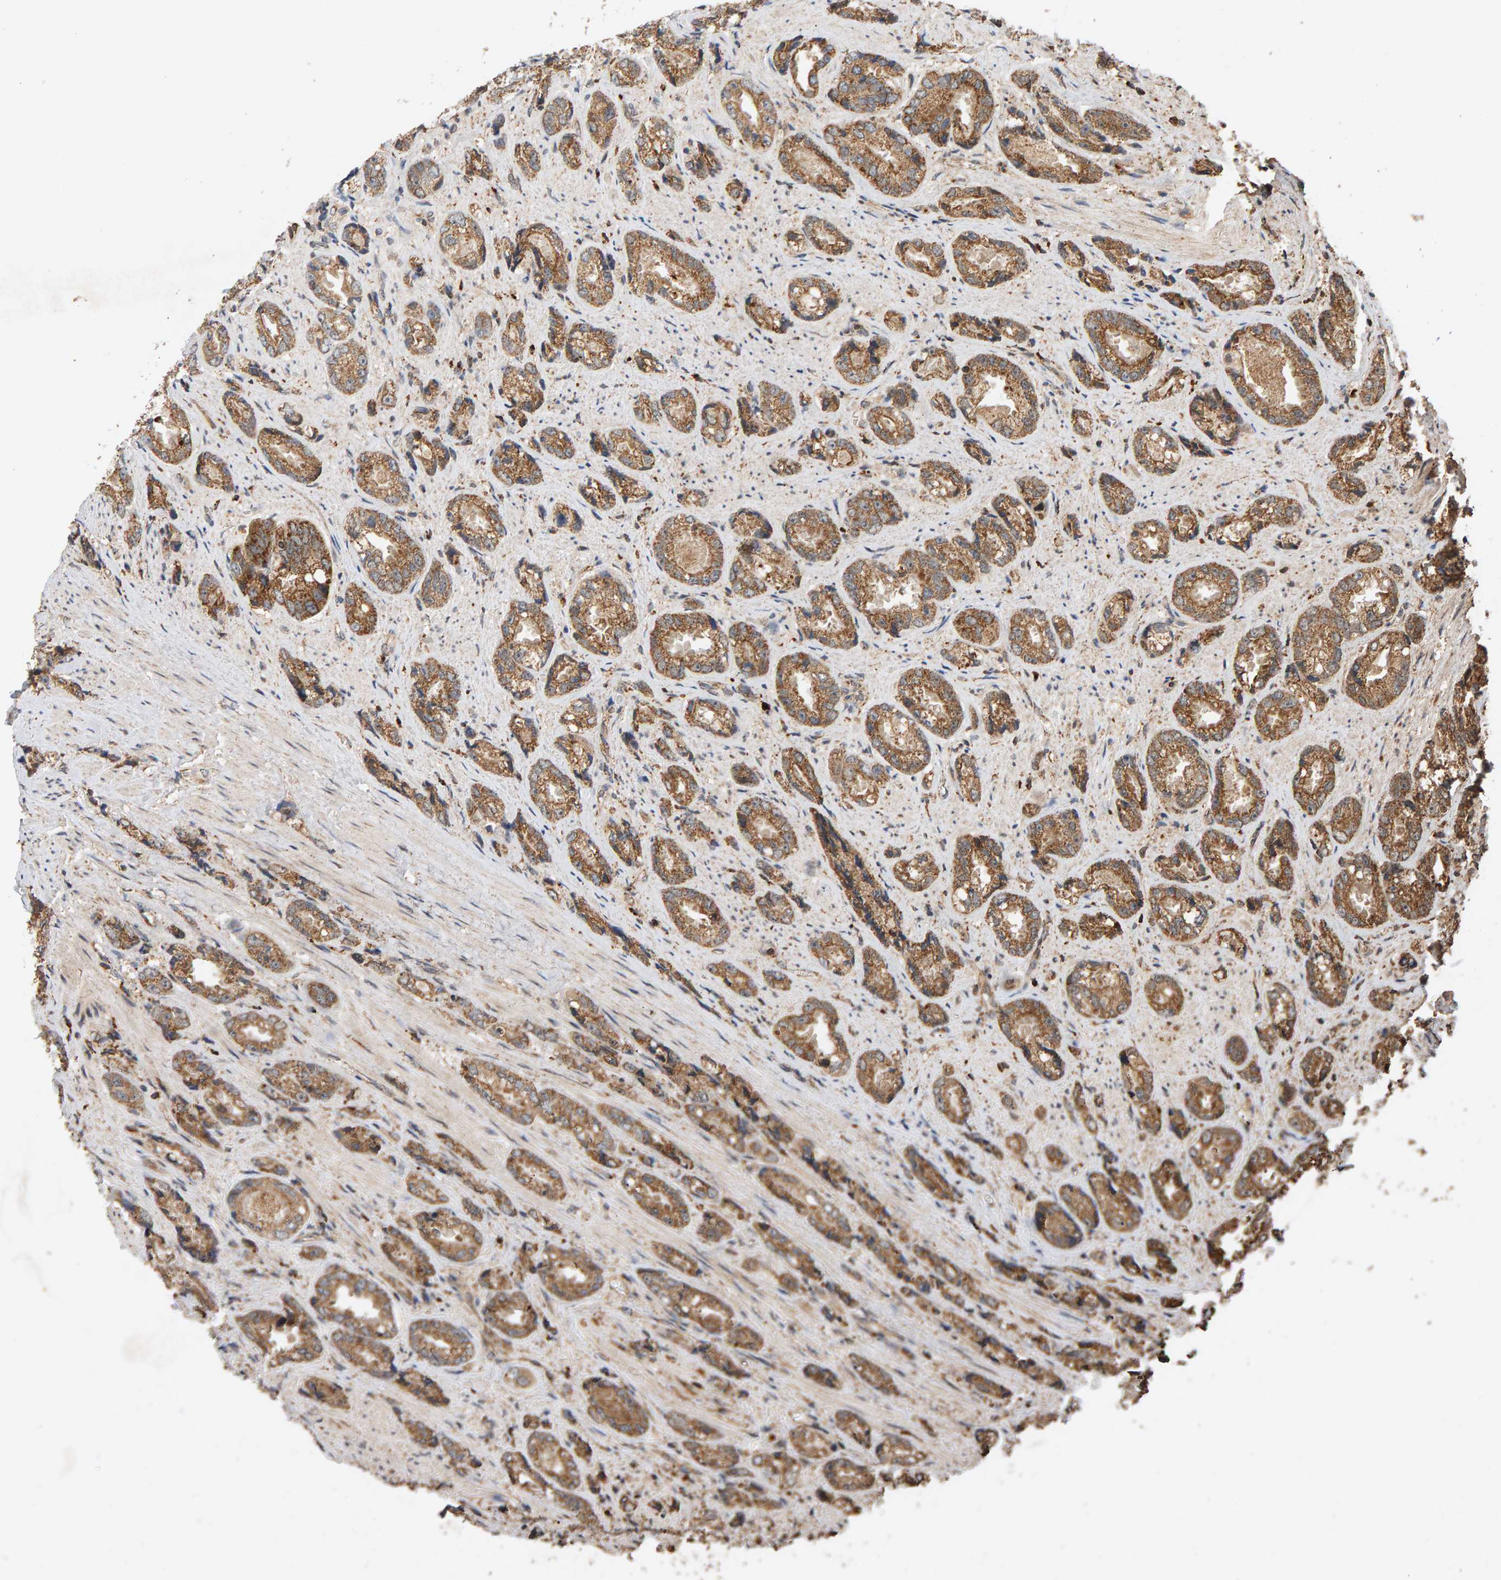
{"staining": {"intensity": "moderate", "quantity": ">75%", "location": "cytoplasmic/membranous"}, "tissue": "prostate cancer", "cell_type": "Tumor cells", "image_type": "cancer", "snomed": [{"axis": "morphology", "description": "Adenocarcinoma, High grade"}, {"axis": "topography", "description": "Prostate"}], "caption": "Adenocarcinoma (high-grade) (prostate) was stained to show a protein in brown. There is medium levels of moderate cytoplasmic/membranous positivity in approximately >75% of tumor cells.", "gene": "GSTK1", "patient": {"sex": "male", "age": 61}}